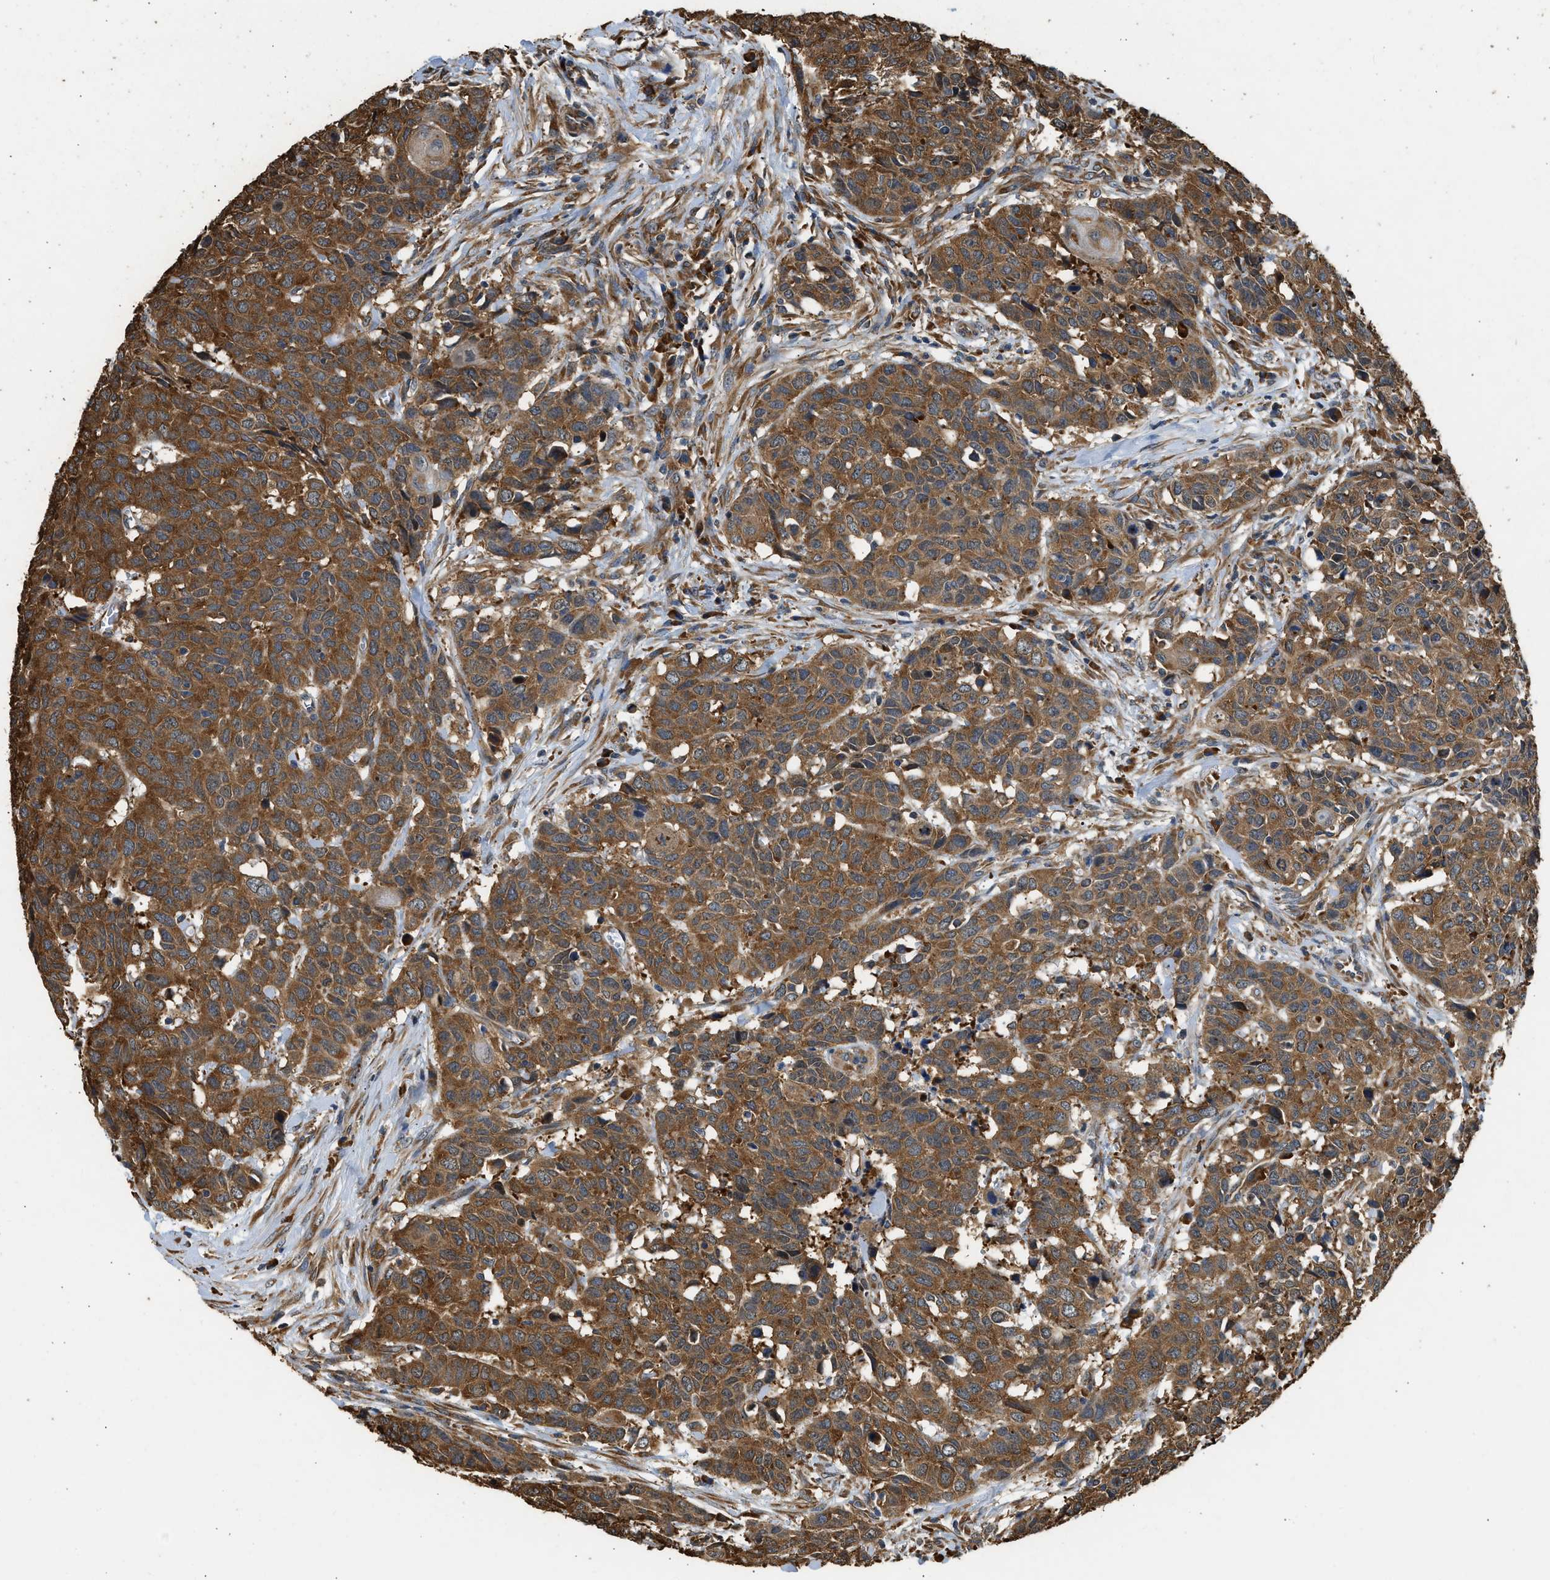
{"staining": {"intensity": "strong", "quantity": ">75%", "location": "cytoplasmic/membranous"}, "tissue": "head and neck cancer", "cell_type": "Tumor cells", "image_type": "cancer", "snomed": [{"axis": "morphology", "description": "Squamous cell carcinoma, NOS"}, {"axis": "topography", "description": "Head-Neck"}], "caption": "Head and neck cancer stained for a protein demonstrates strong cytoplasmic/membranous positivity in tumor cells.", "gene": "SLC36A4", "patient": {"sex": "male", "age": 66}}